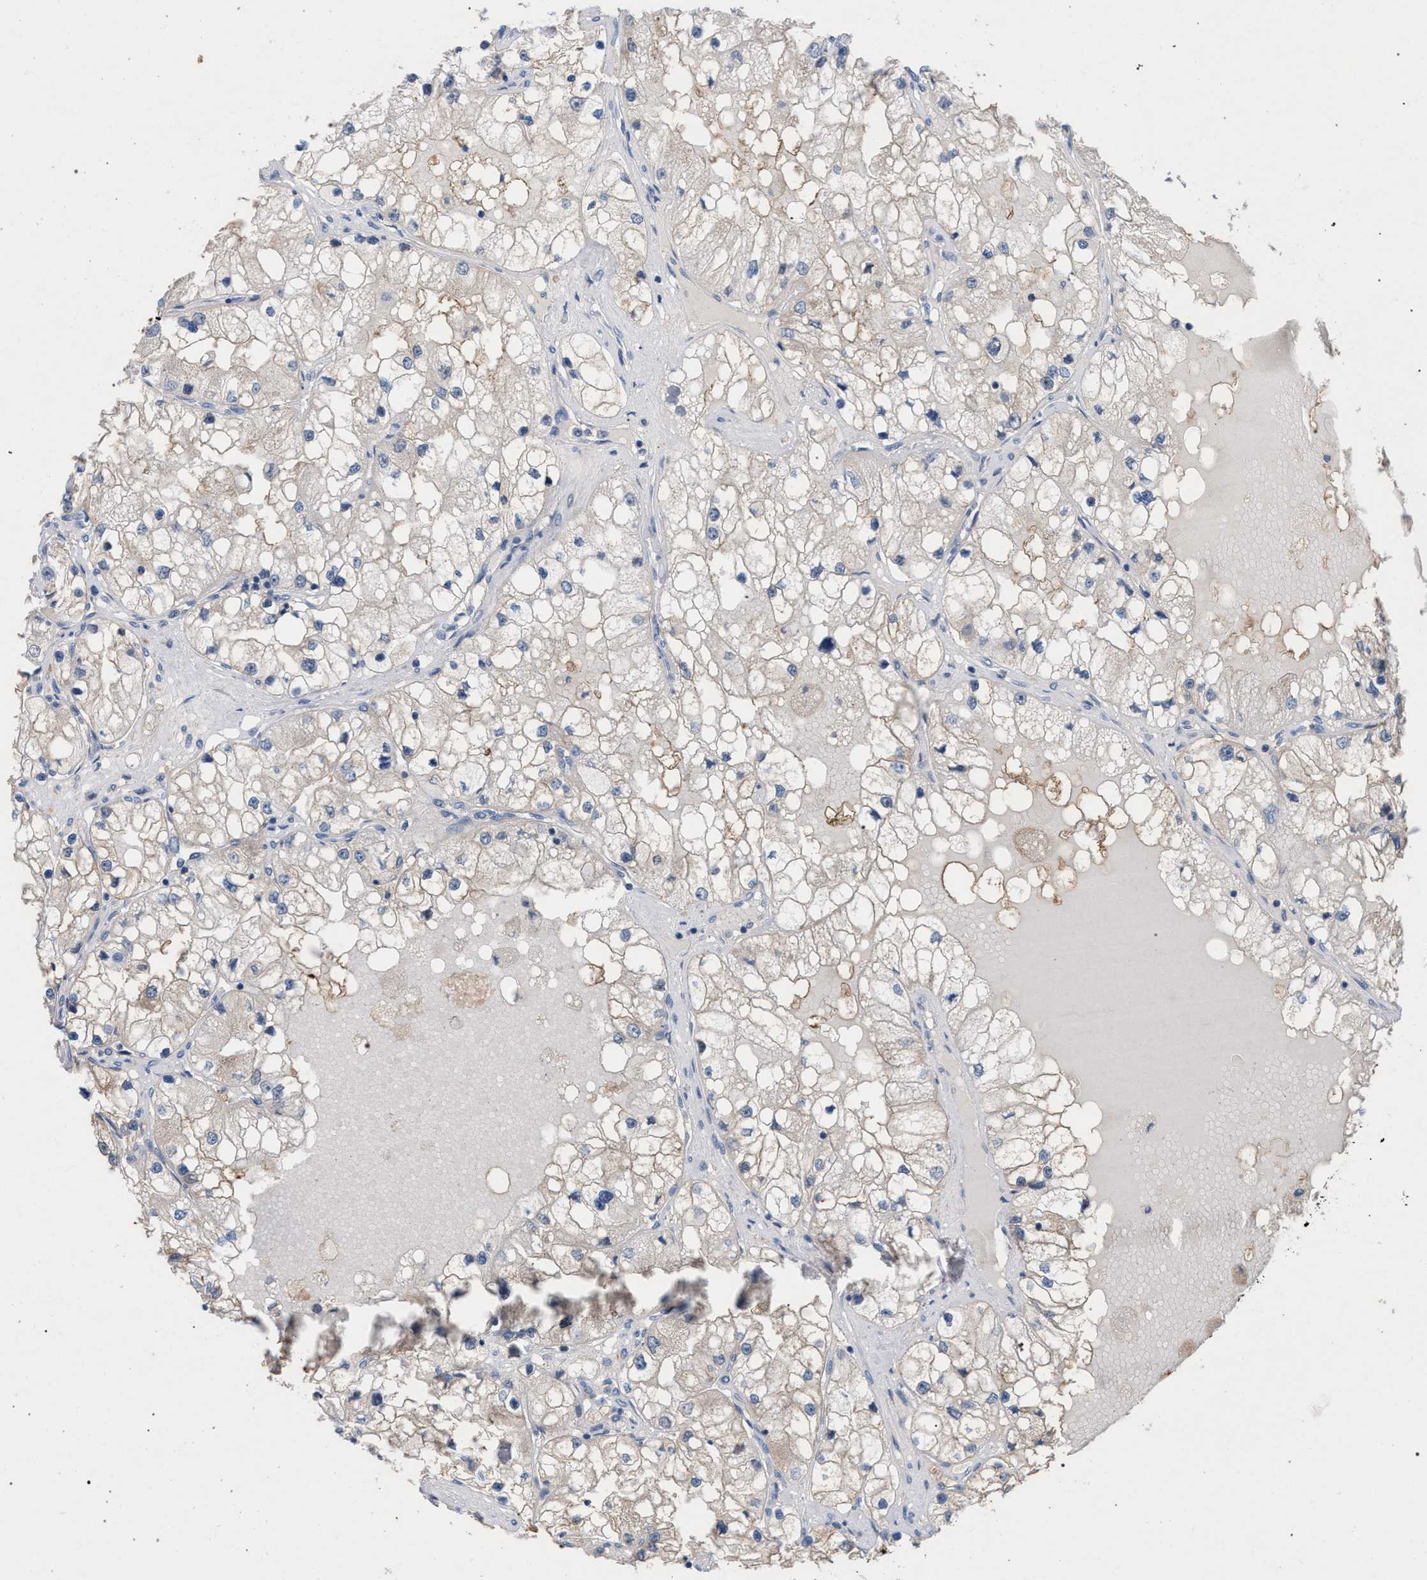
{"staining": {"intensity": "weak", "quantity": "<25%", "location": "cytoplasmic/membranous"}, "tissue": "renal cancer", "cell_type": "Tumor cells", "image_type": "cancer", "snomed": [{"axis": "morphology", "description": "Adenocarcinoma, NOS"}, {"axis": "topography", "description": "Kidney"}], "caption": "Renal adenocarcinoma was stained to show a protein in brown. There is no significant positivity in tumor cells. (DAB (3,3'-diaminobenzidine) immunohistochemistry with hematoxylin counter stain).", "gene": "TECPR1", "patient": {"sex": "male", "age": 68}}